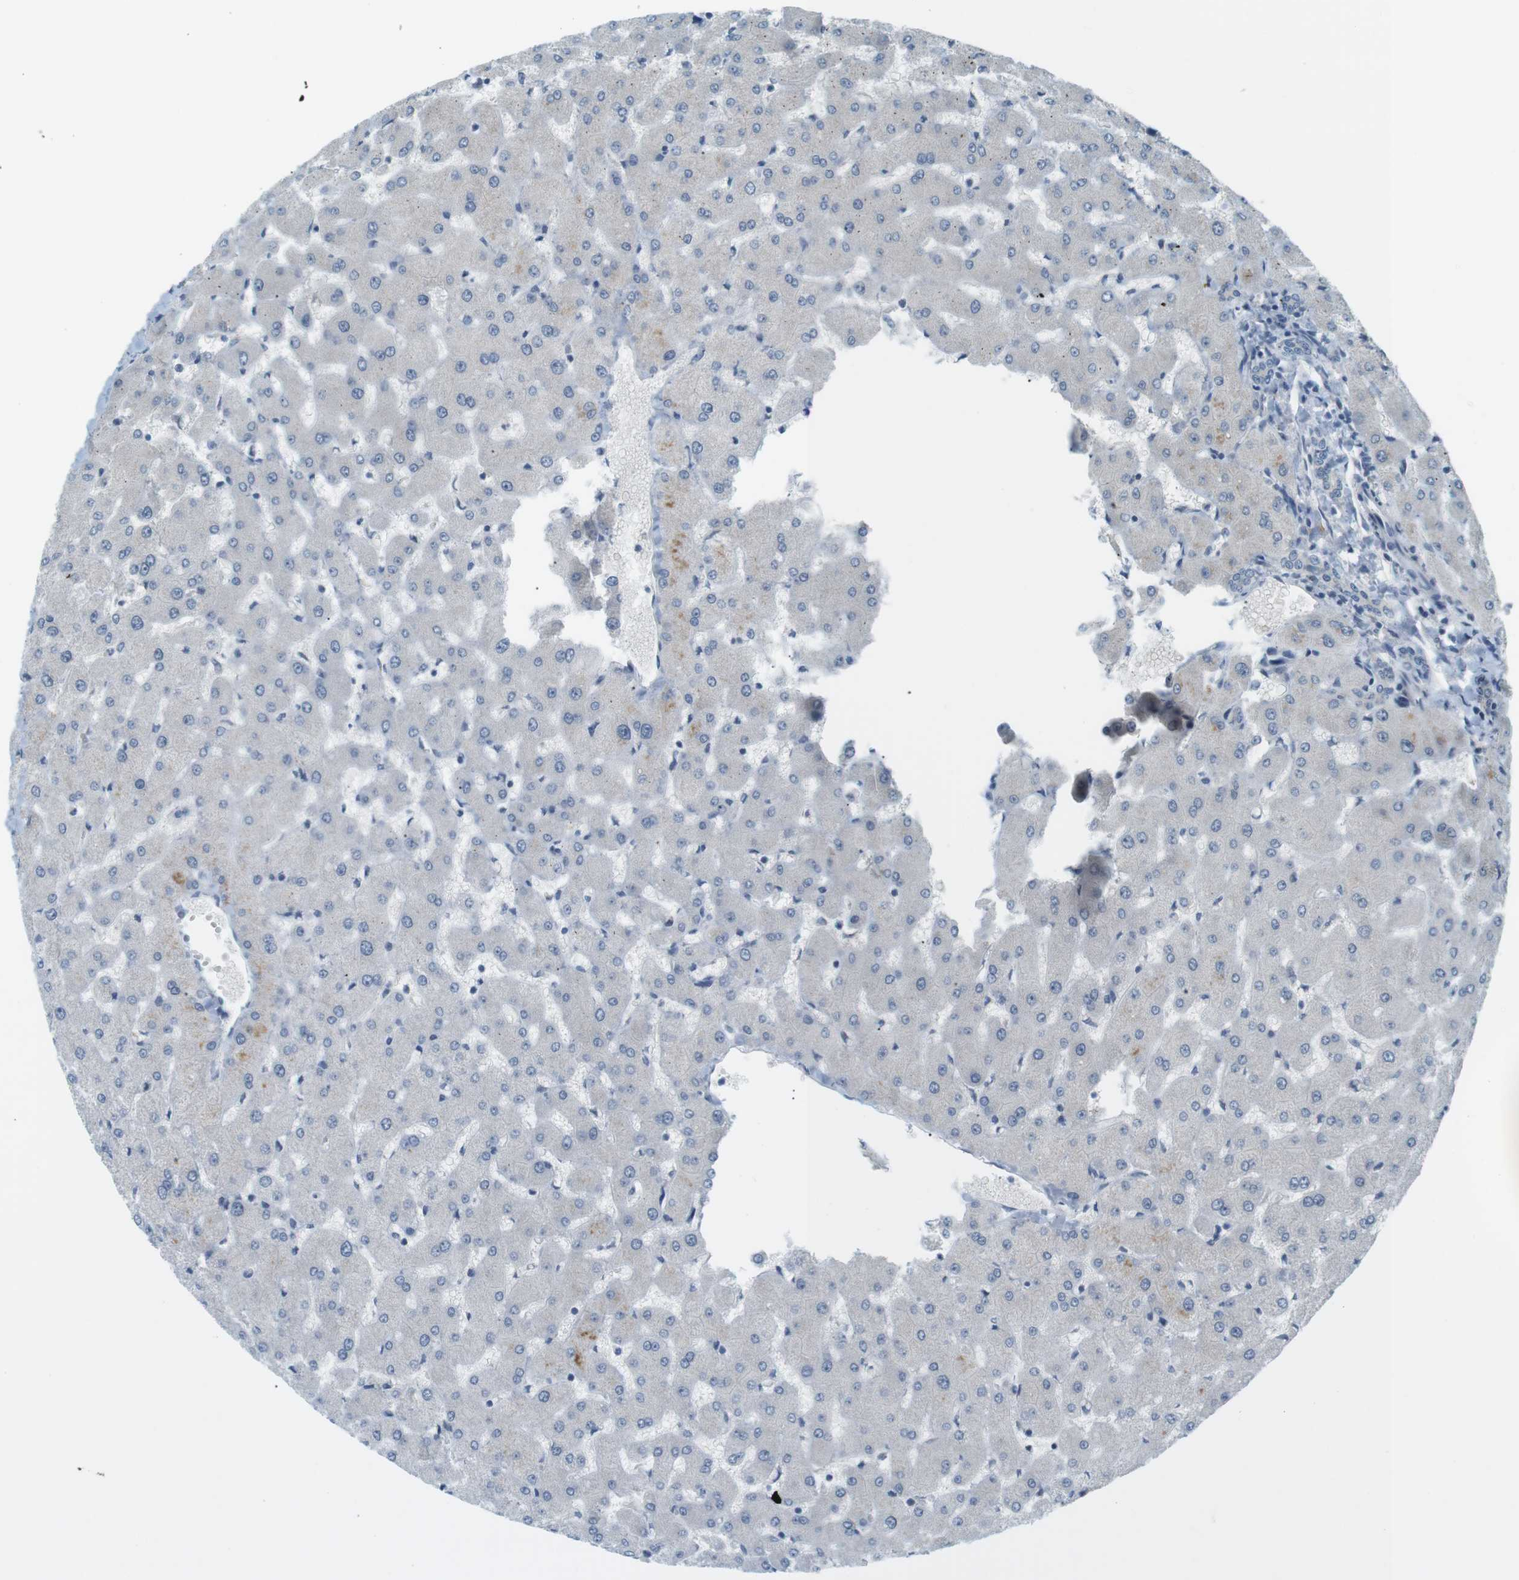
{"staining": {"intensity": "negative", "quantity": "none", "location": "none"}, "tissue": "liver", "cell_type": "Cholangiocytes", "image_type": "normal", "snomed": [{"axis": "morphology", "description": "Normal tissue, NOS"}, {"axis": "topography", "description": "Liver"}], "caption": "Immunohistochemistry (IHC) of benign liver exhibits no staining in cholangiocytes.", "gene": "RTN3", "patient": {"sex": "female", "age": 63}}